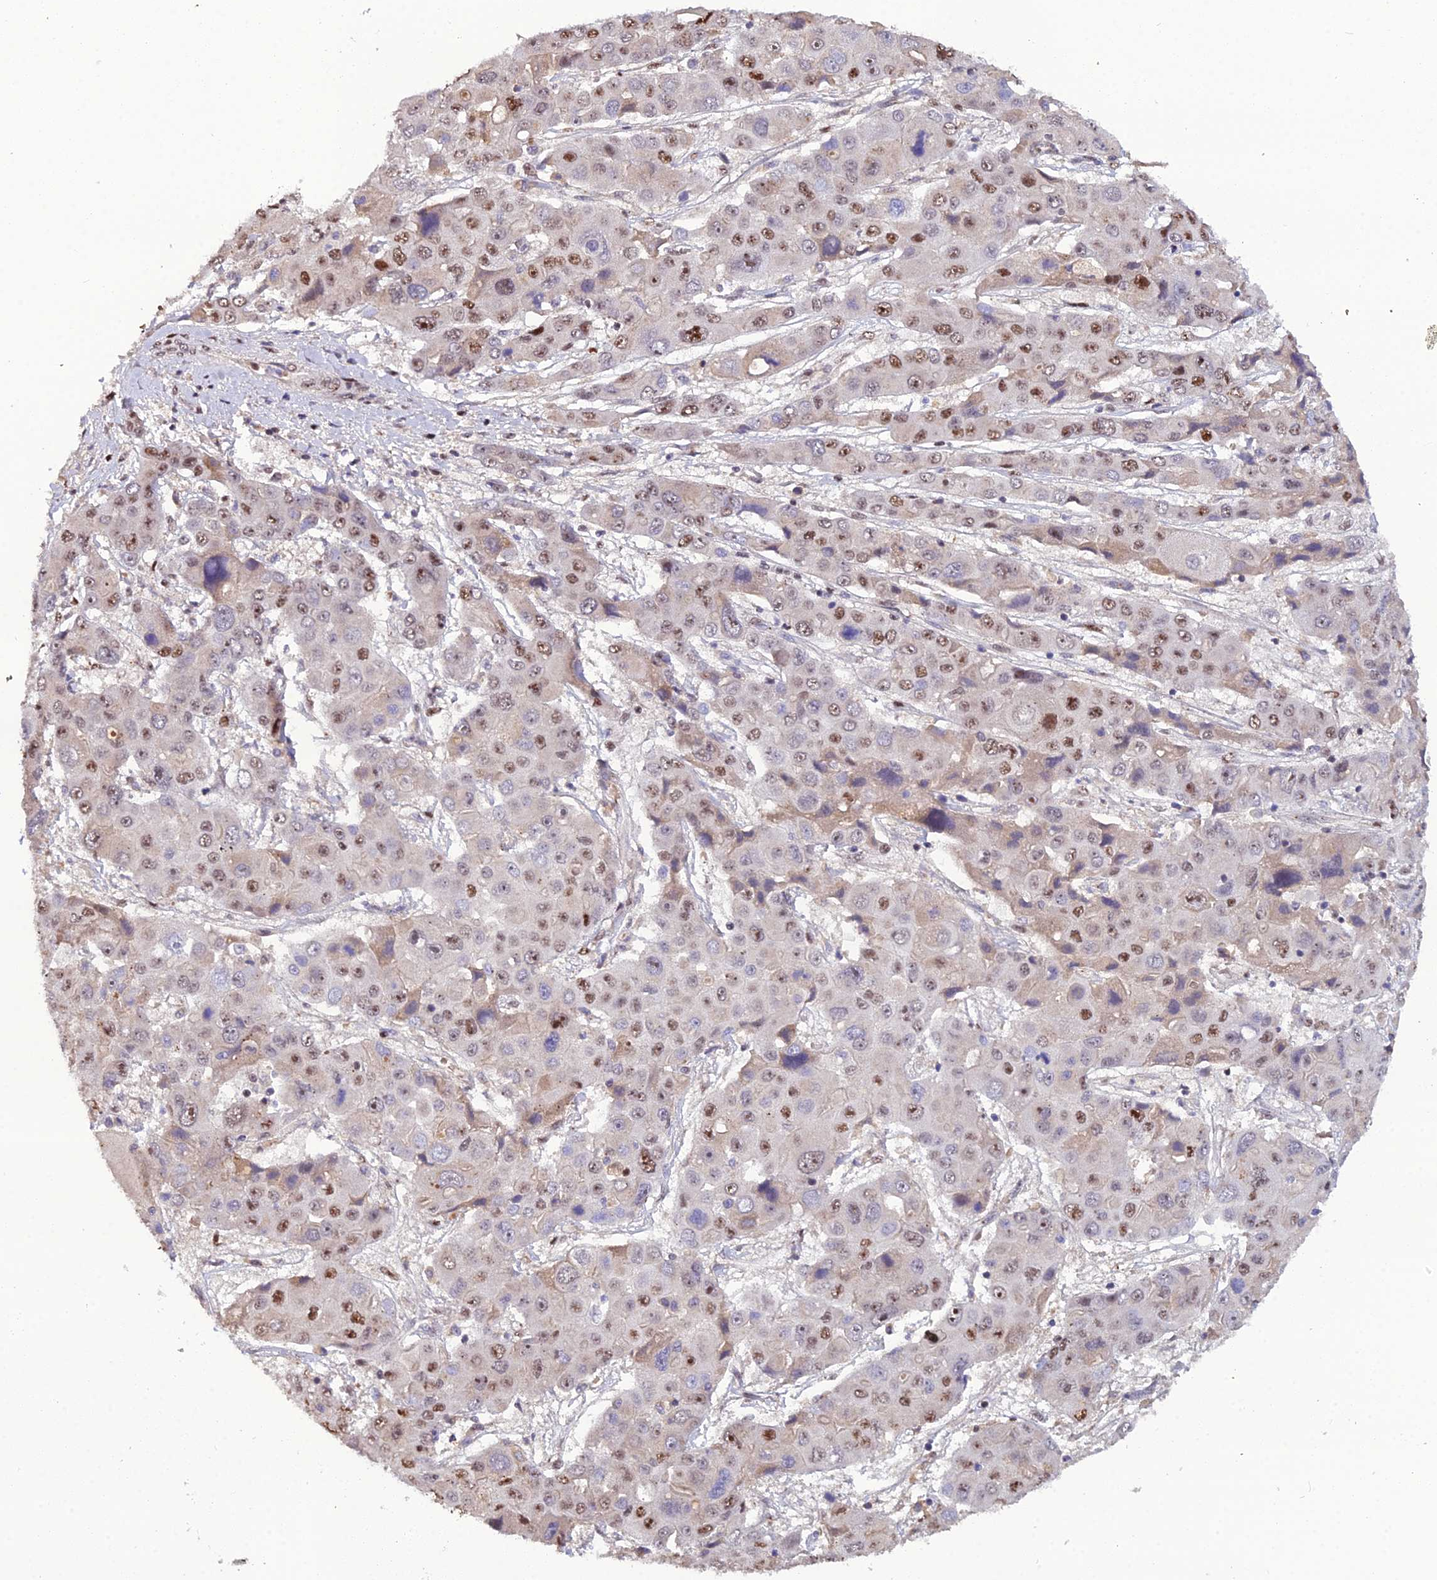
{"staining": {"intensity": "moderate", "quantity": "25%-75%", "location": "nuclear"}, "tissue": "liver cancer", "cell_type": "Tumor cells", "image_type": "cancer", "snomed": [{"axis": "morphology", "description": "Cholangiocarcinoma"}, {"axis": "topography", "description": "Liver"}], "caption": "The micrograph exhibits staining of liver cholangiocarcinoma, revealing moderate nuclear protein positivity (brown color) within tumor cells.", "gene": "ARL2", "patient": {"sex": "male", "age": 67}}